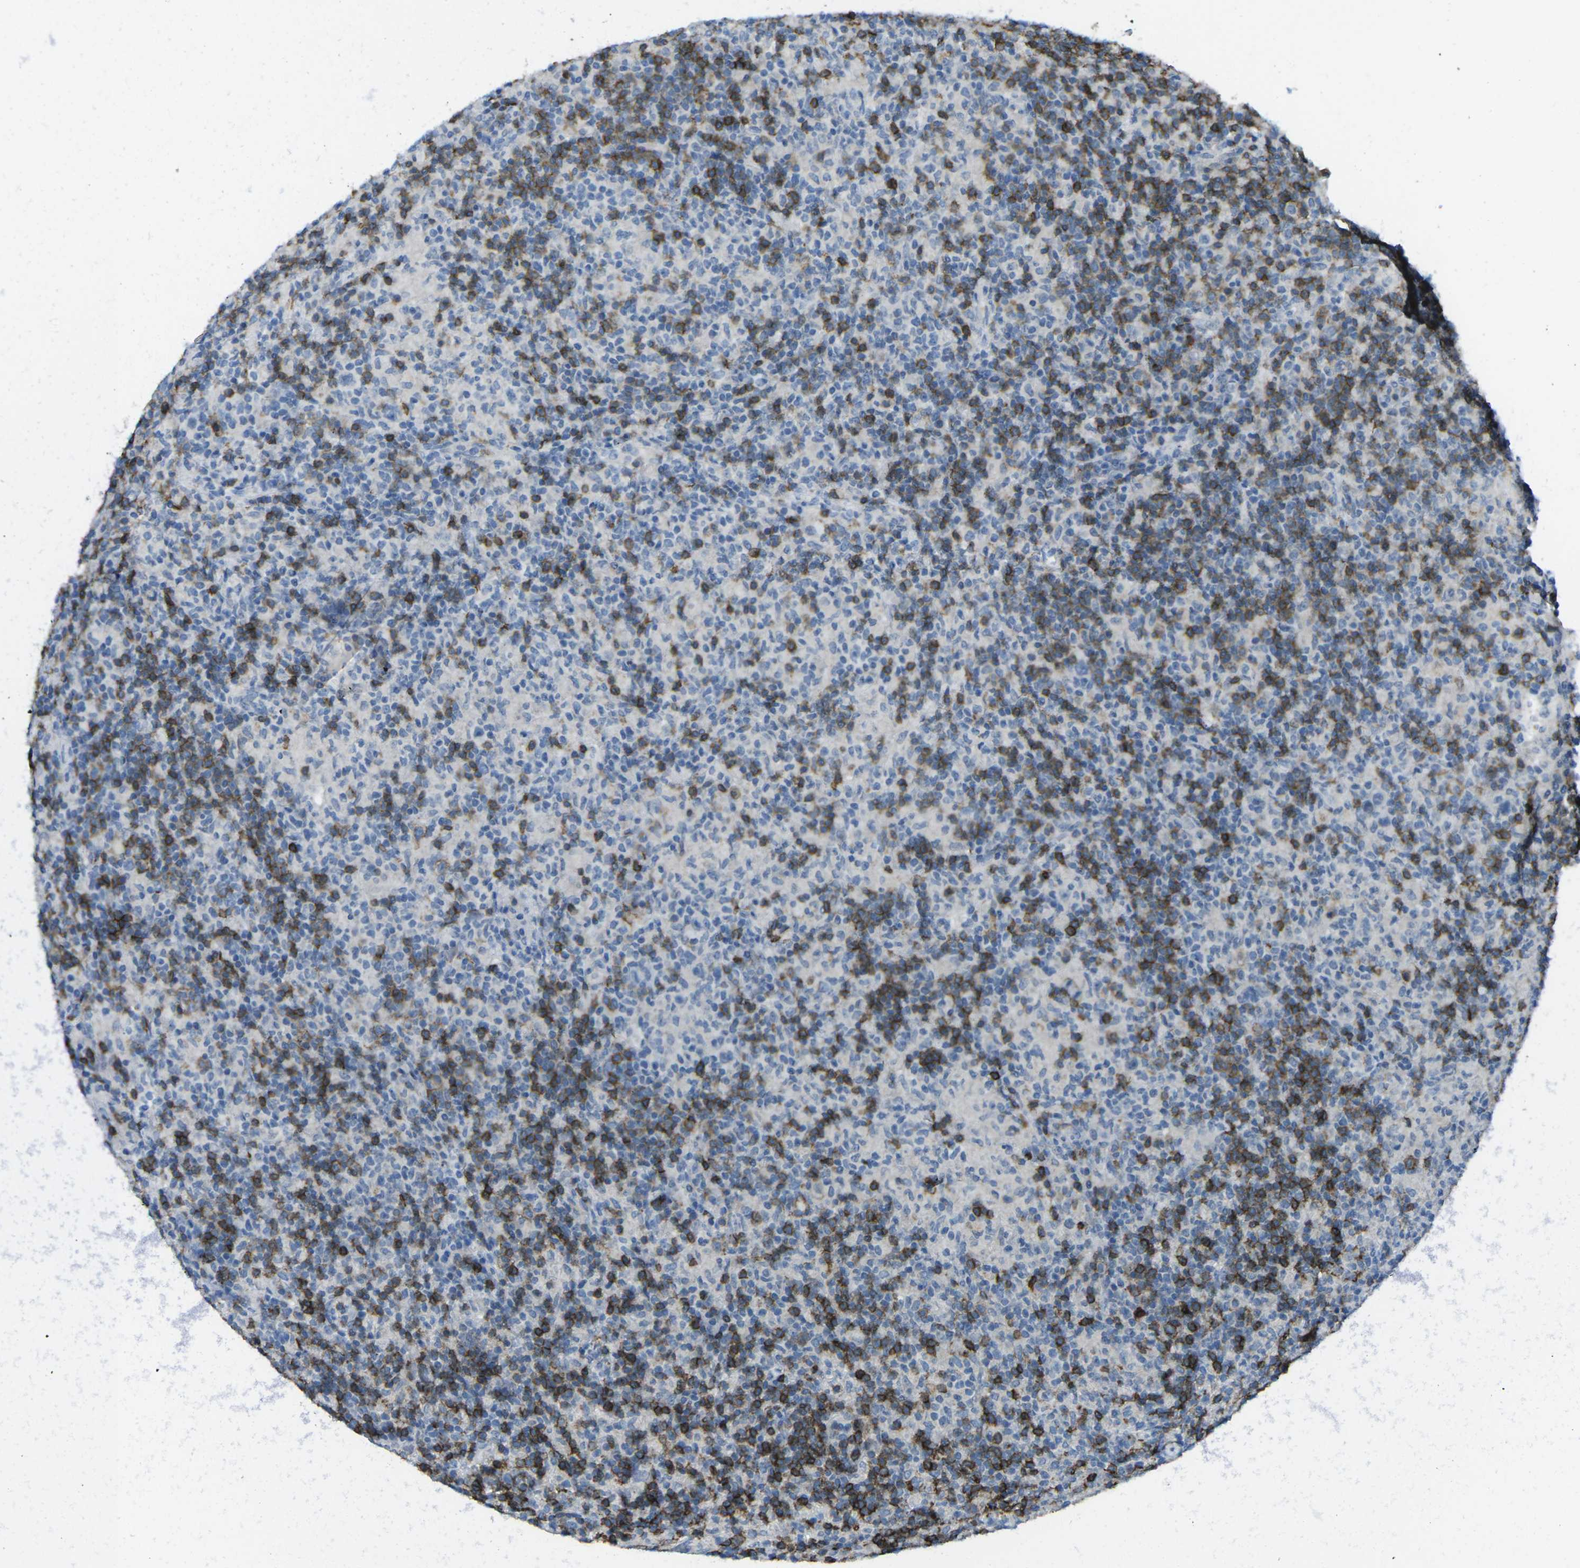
{"staining": {"intensity": "negative", "quantity": "none", "location": "none"}, "tissue": "lymphoma", "cell_type": "Tumor cells", "image_type": "cancer", "snomed": [{"axis": "morphology", "description": "Hodgkin's disease, NOS"}, {"axis": "topography", "description": "Lymph node"}], "caption": "Lymphoma stained for a protein using immunohistochemistry demonstrates no positivity tumor cells.", "gene": "CD19", "patient": {"sex": "male", "age": 70}}